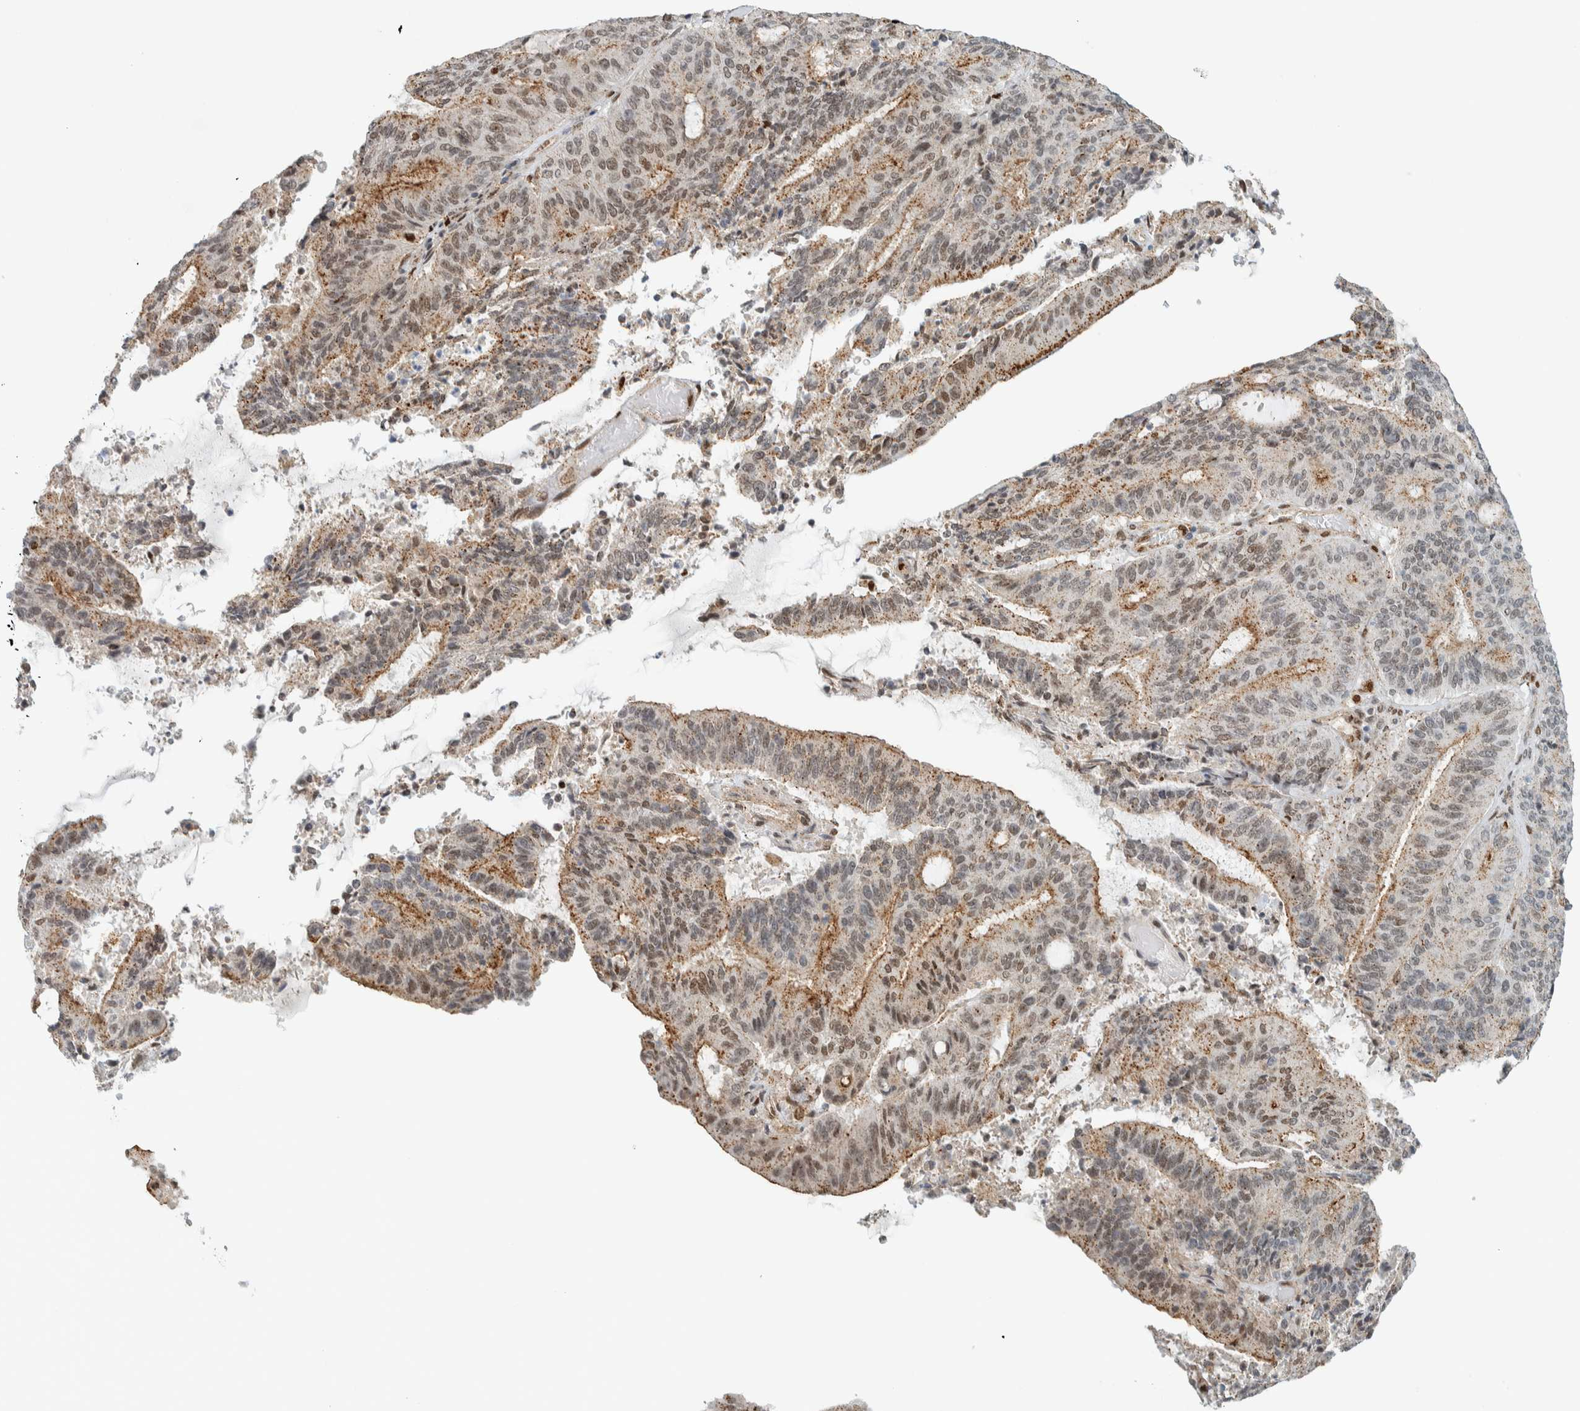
{"staining": {"intensity": "moderate", "quantity": ">75%", "location": "cytoplasmic/membranous,nuclear"}, "tissue": "liver cancer", "cell_type": "Tumor cells", "image_type": "cancer", "snomed": [{"axis": "morphology", "description": "Normal tissue, NOS"}, {"axis": "morphology", "description": "Cholangiocarcinoma"}, {"axis": "topography", "description": "Liver"}, {"axis": "topography", "description": "Peripheral nerve tissue"}], "caption": "A medium amount of moderate cytoplasmic/membranous and nuclear staining is seen in approximately >75% of tumor cells in liver cancer tissue. (Brightfield microscopy of DAB IHC at high magnification).", "gene": "TFE3", "patient": {"sex": "female", "age": 73}}